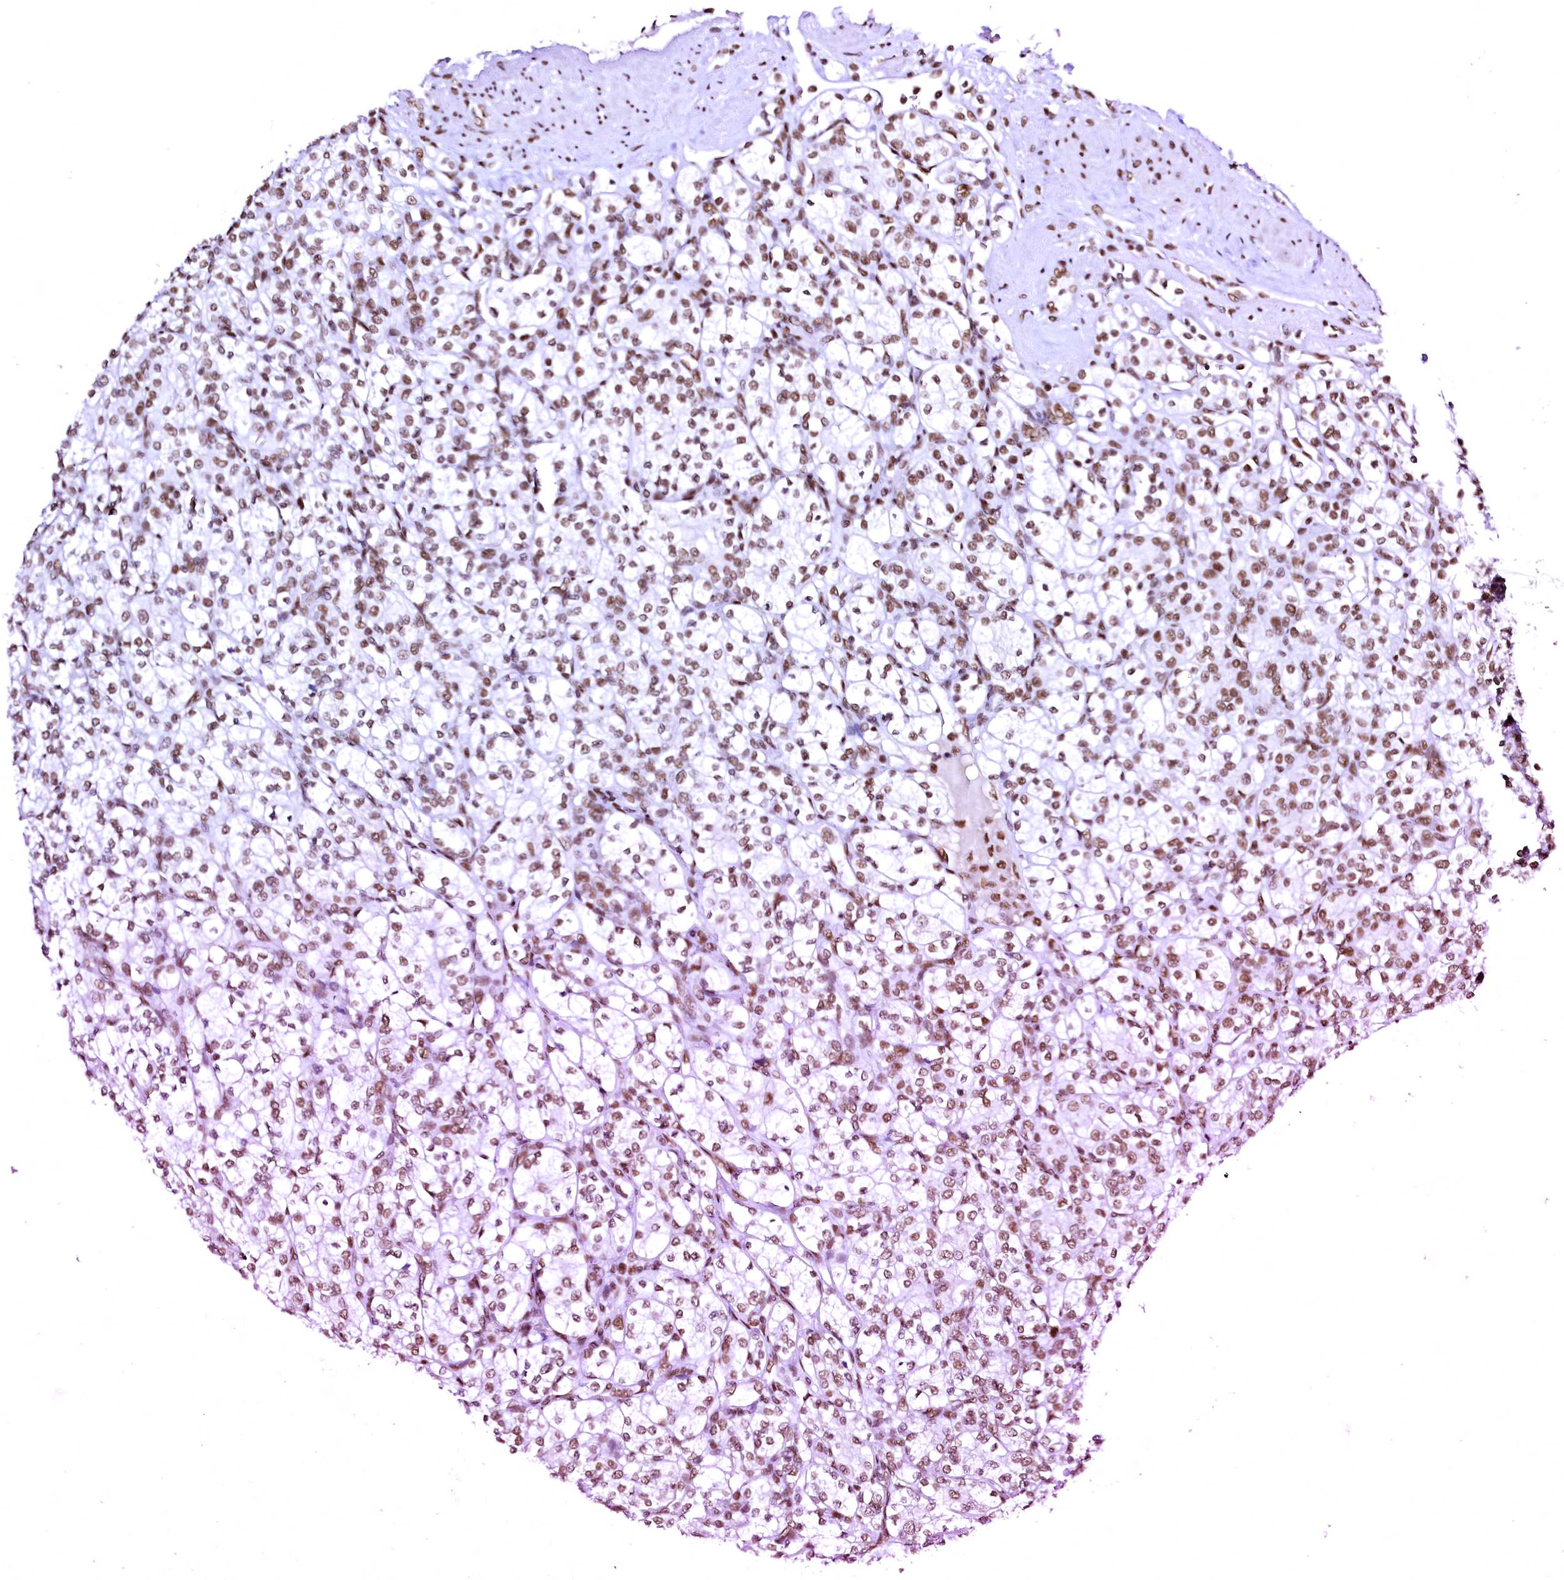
{"staining": {"intensity": "moderate", "quantity": ">75%", "location": "nuclear"}, "tissue": "renal cancer", "cell_type": "Tumor cells", "image_type": "cancer", "snomed": [{"axis": "morphology", "description": "Adenocarcinoma, NOS"}, {"axis": "topography", "description": "Kidney"}], "caption": "High-magnification brightfield microscopy of adenocarcinoma (renal) stained with DAB (brown) and counterstained with hematoxylin (blue). tumor cells exhibit moderate nuclear expression is seen in about>75% of cells.", "gene": "CPSF6", "patient": {"sex": "male", "age": 77}}